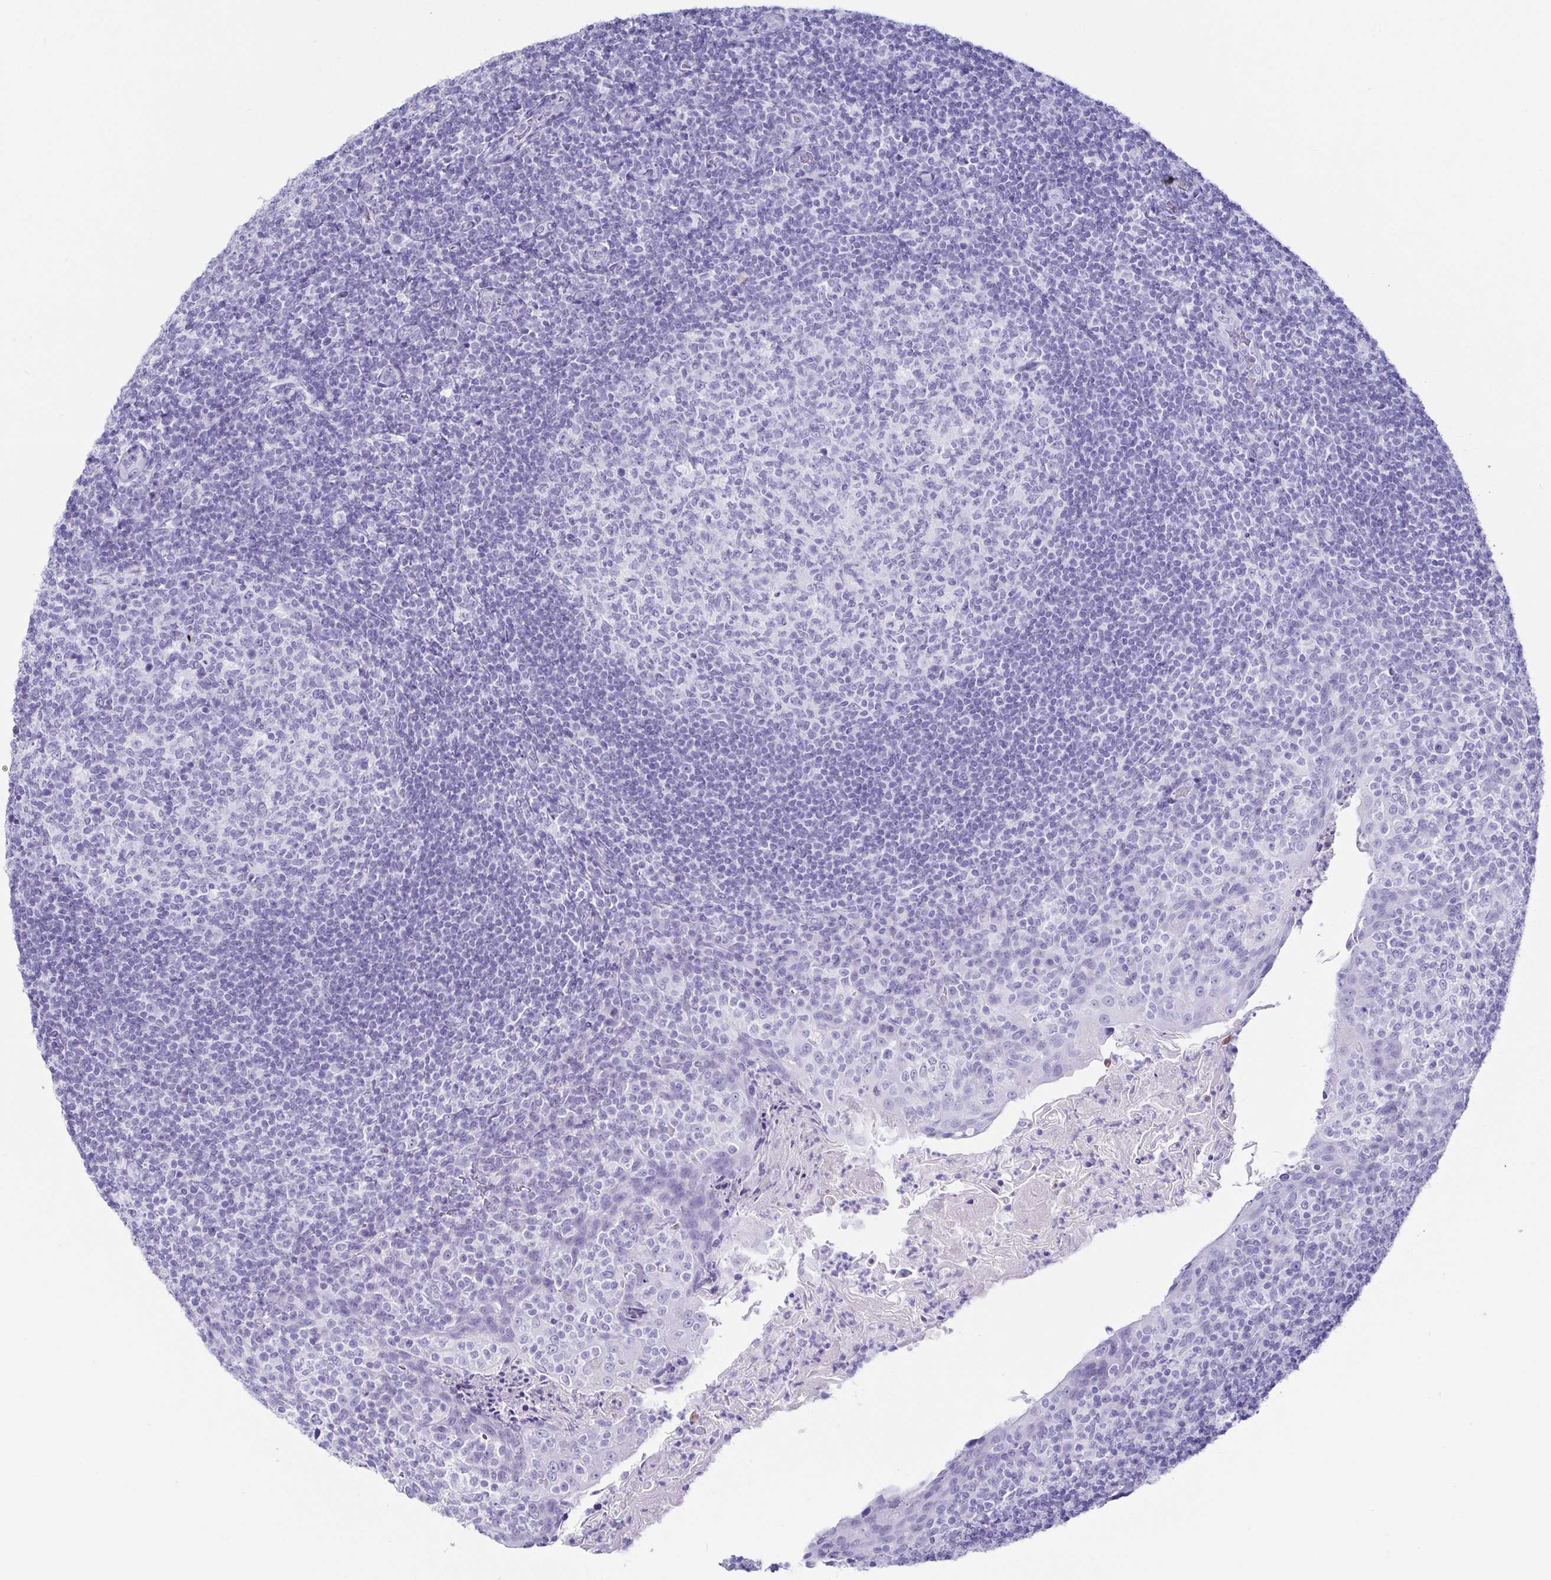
{"staining": {"intensity": "negative", "quantity": "none", "location": "none"}, "tissue": "tonsil", "cell_type": "Germinal center cells", "image_type": "normal", "snomed": [{"axis": "morphology", "description": "Normal tissue, NOS"}, {"axis": "topography", "description": "Tonsil"}], "caption": "IHC micrograph of unremarkable tonsil: tonsil stained with DAB exhibits no significant protein staining in germinal center cells.", "gene": "CD164L2", "patient": {"sex": "female", "age": 10}}